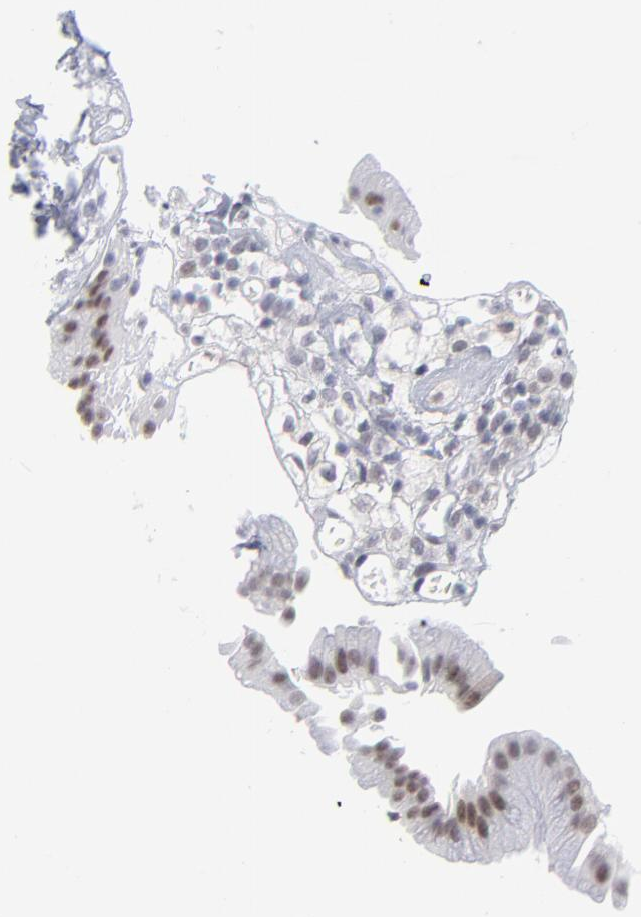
{"staining": {"intensity": "weak", "quantity": ">75%", "location": "nuclear"}, "tissue": "gallbladder", "cell_type": "Glandular cells", "image_type": "normal", "snomed": [{"axis": "morphology", "description": "Normal tissue, NOS"}, {"axis": "topography", "description": "Gallbladder"}], "caption": "Gallbladder was stained to show a protein in brown. There is low levels of weak nuclear positivity in approximately >75% of glandular cells.", "gene": "CCR2", "patient": {"sex": "male", "age": 65}}